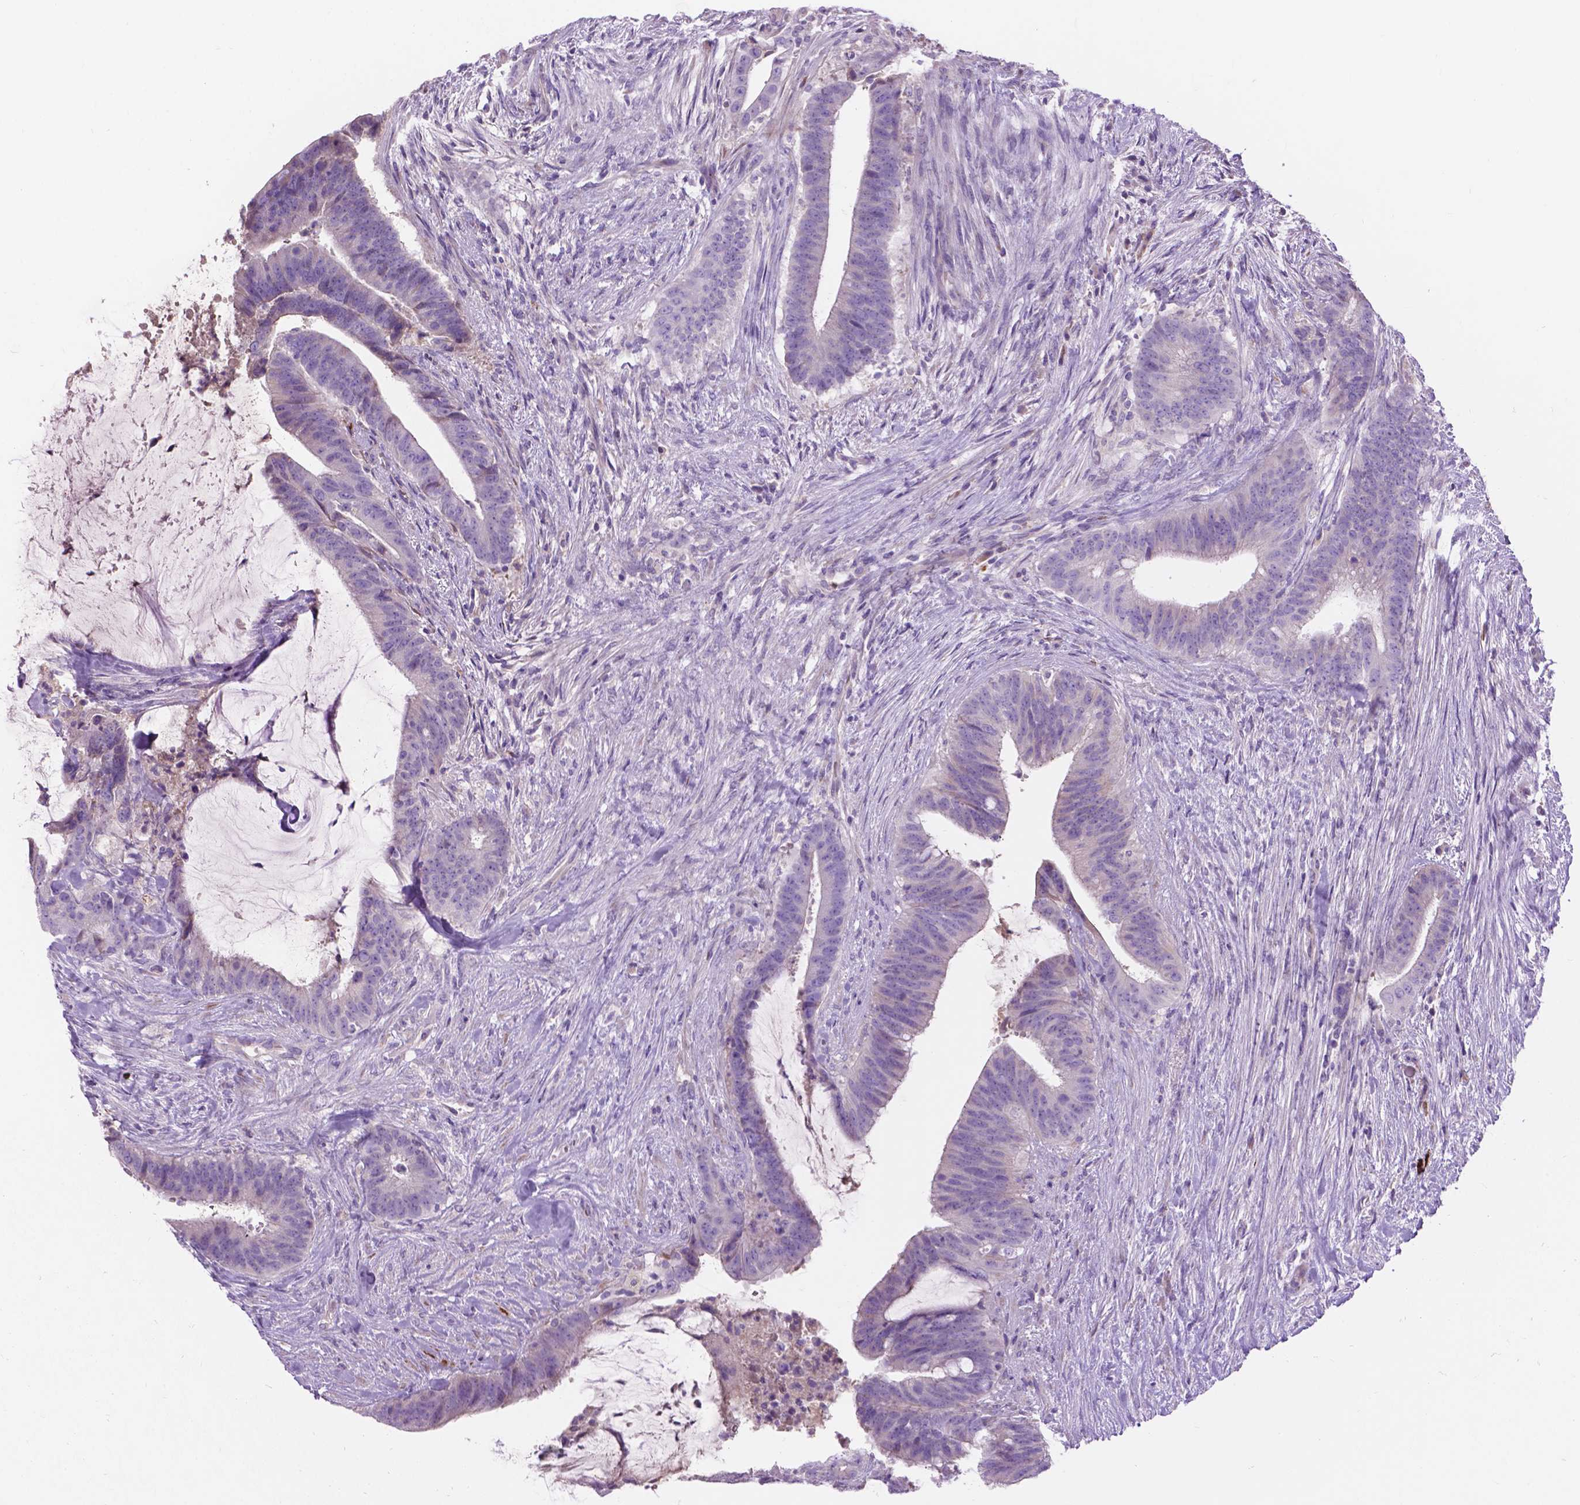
{"staining": {"intensity": "negative", "quantity": "none", "location": "none"}, "tissue": "colorectal cancer", "cell_type": "Tumor cells", "image_type": "cancer", "snomed": [{"axis": "morphology", "description": "Adenocarcinoma, NOS"}, {"axis": "topography", "description": "Colon"}], "caption": "IHC of colorectal adenocarcinoma displays no staining in tumor cells. (Brightfield microscopy of DAB (3,3'-diaminobenzidine) IHC at high magnification).", "gene": "NOXO1", "patient": {"sex": "female", "age": 43}}